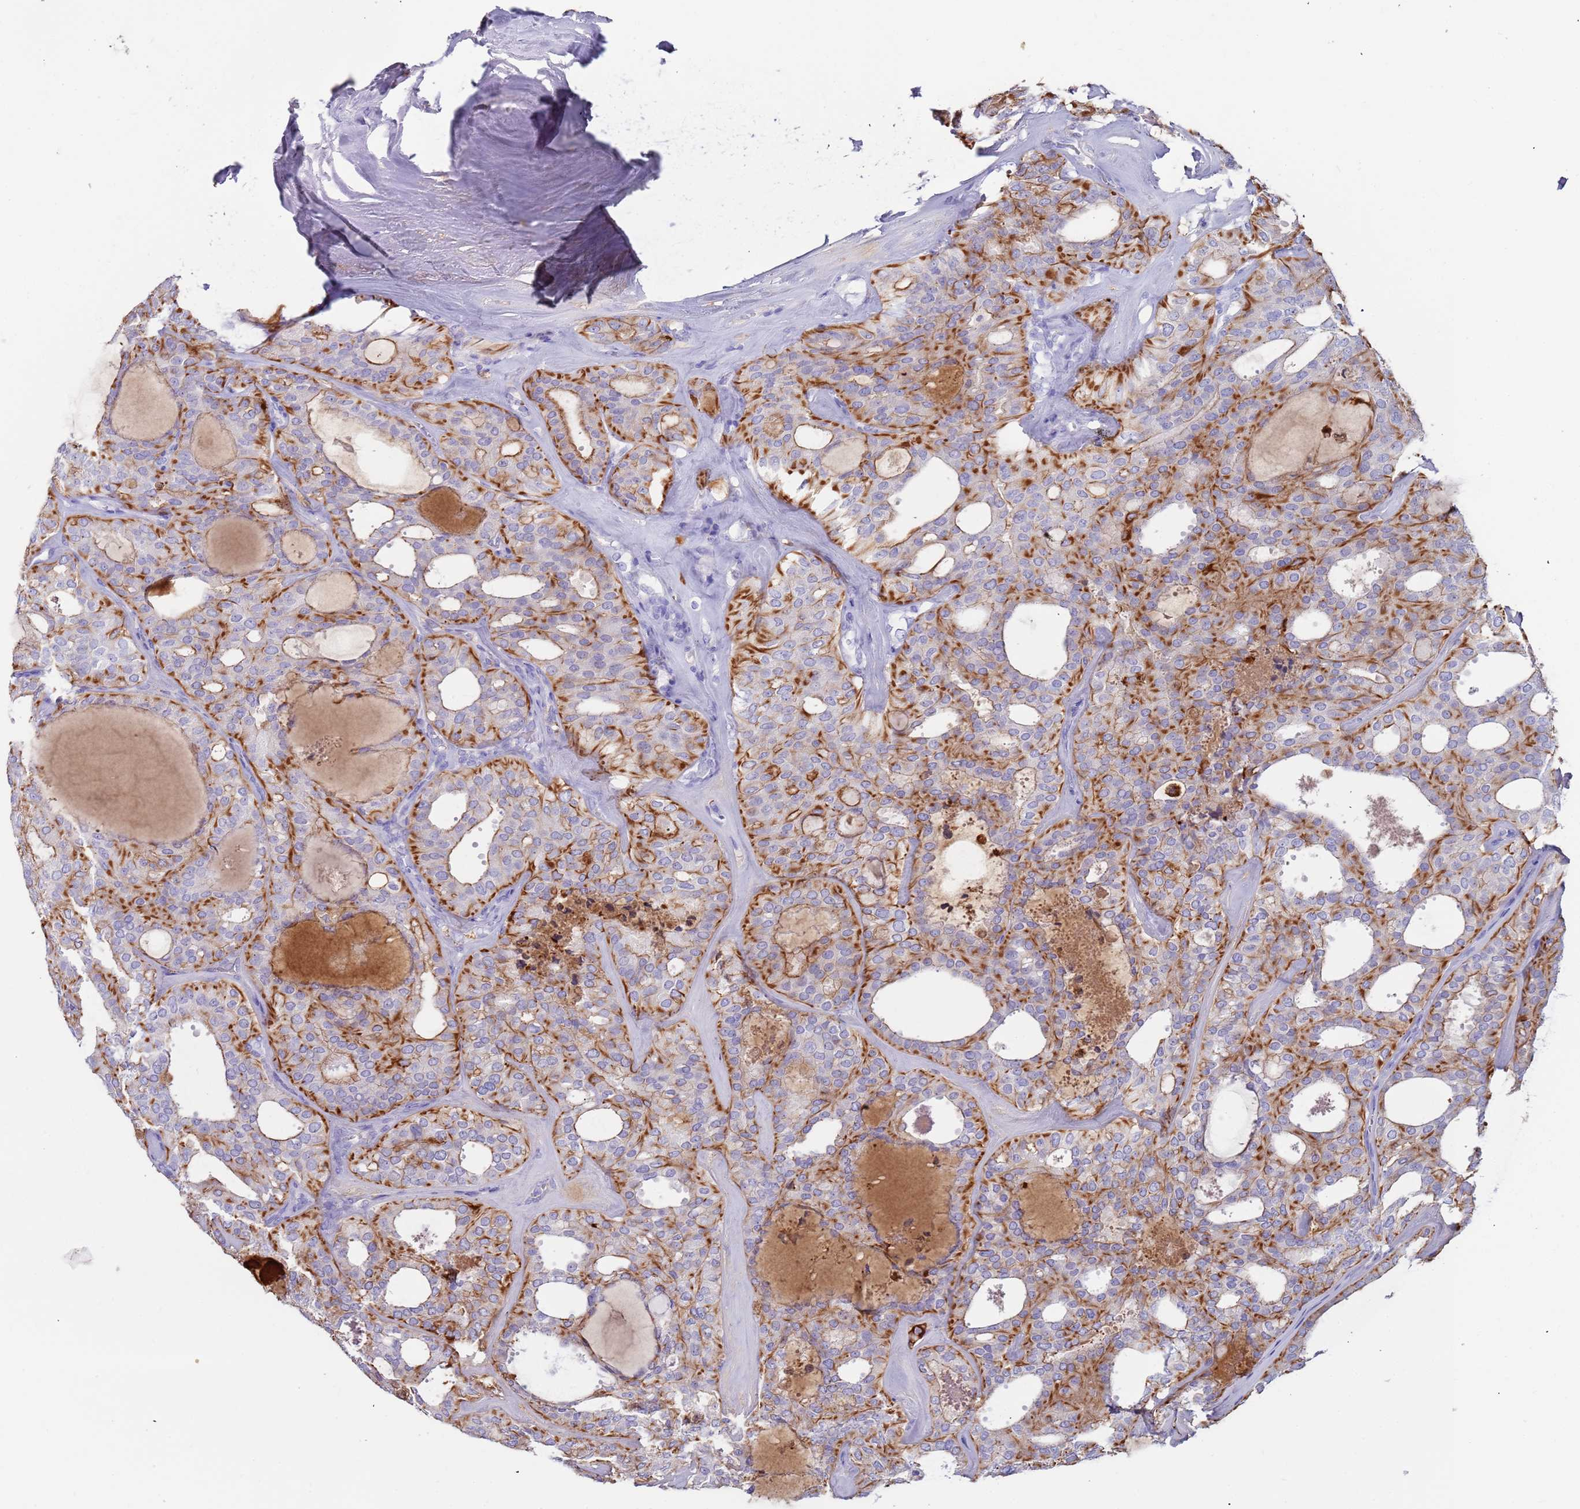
{"staining": {"intensity": "strong", "quantity": "25%-75%", "location": "cytoplasmic/membranous"}, "tissue": "thyroid cancer", "cell_type": "Tumor cells", "image_type": "cancer", "snomed": [{"axis": "morphology", "description": "Follicular adenoma carcinoma, NOS"}, {"axis": "topography", "description": "Thyroid gland"}], "caption": "Protein staining of thyroid follicular adenoma carcinoma tissue displays strong cytoplasmic/membranous staining in approximately 25%-75% of tumor cells.", "gene": "CYSLTR2", "patient": {"sex": "male", "age": 75}}